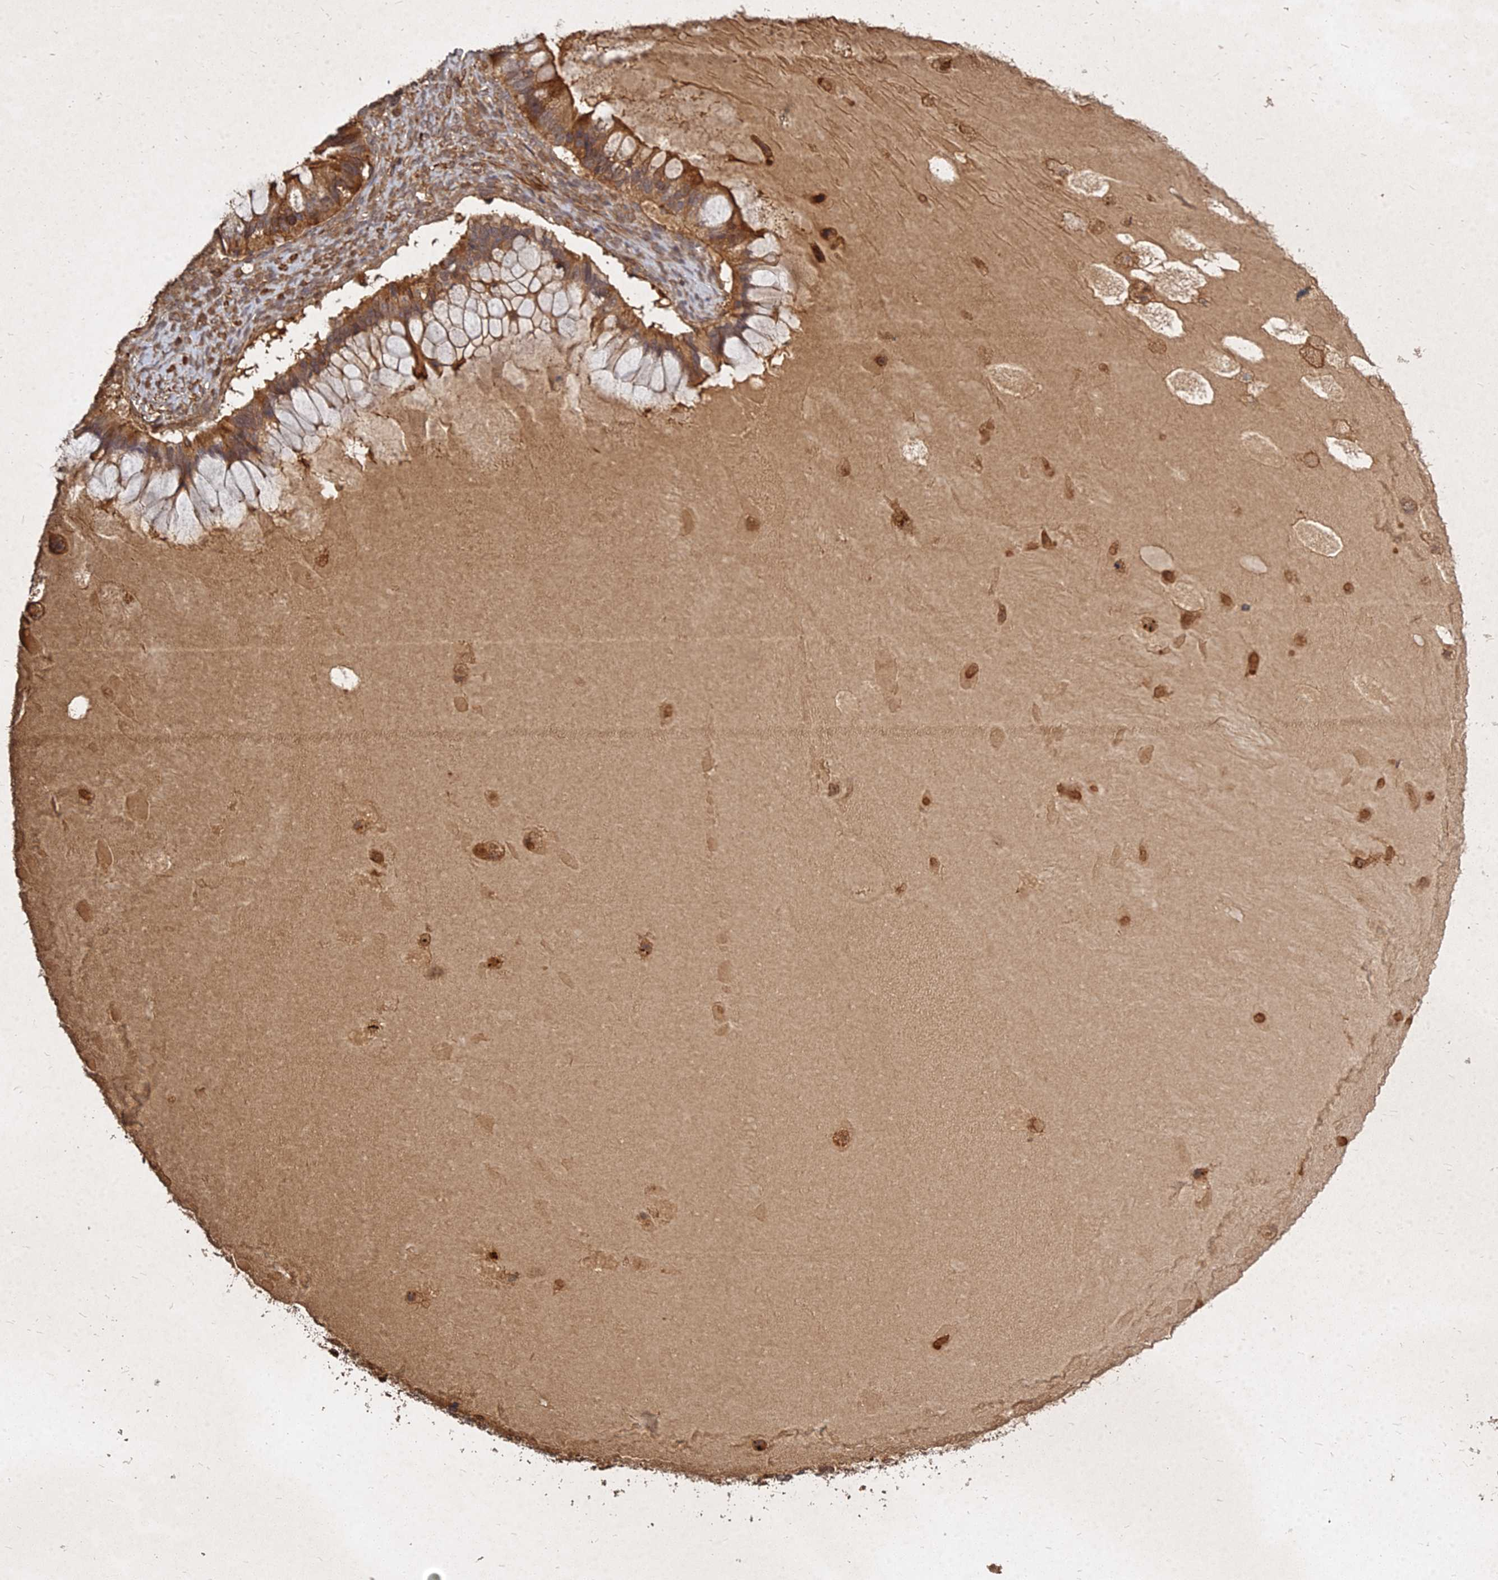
{"staining": {"intensity": "moderate", "quantity": ">75%", "location": "cytoplasmic/membranous"}, "tissue": "ovarian cancer", "cell_type": "Tumor cells", "image_type": "cancer", "snomed": [{"axis": "morphology", "description": "Cystadenocarcinoma, mucinous, NOS"}, {"axis": "topography", "description": "Ovary"}], "caption": "A brown stain highlights moderate cytoplasmic/membranous positivity of a protein in human ovarian cancer (mucinous cystadenocarcinoma) tumor cells.", "gene": "UBE2W", "patient": {"sex": "female", "age": 61}}